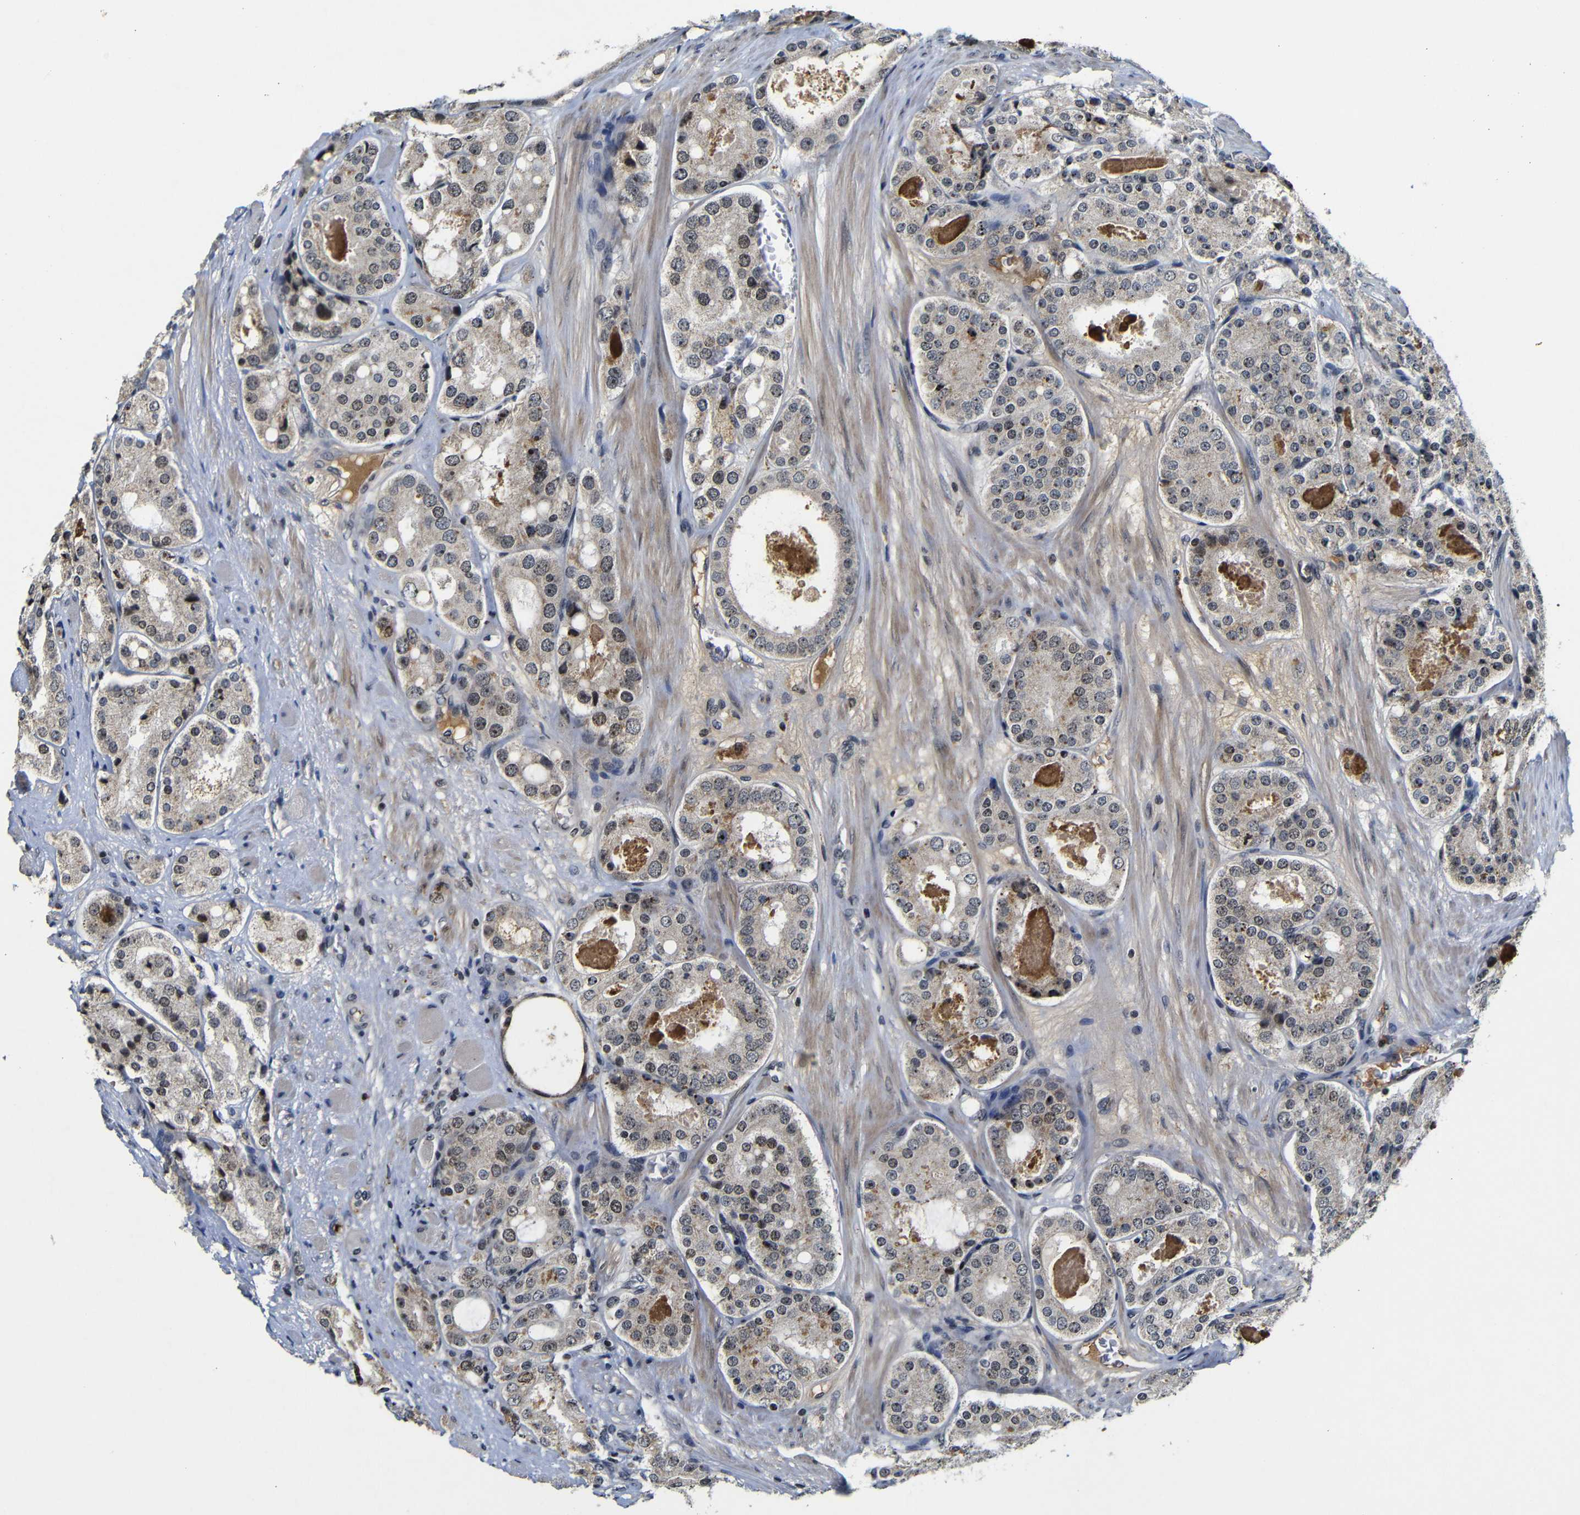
{"staining": {"intensity": "weak", "quantity": ">75%", "location": "cytoplasmic/membranous,nuclear"}, "tissue": "prostate cancer", "cell_type": "Tumor cells", "image_type": "cancer", "snomed": [{"axis": "morphology", "description": "Adenocarcinoma, High grade"}, {"axis": "topography", "description": "Prostate"}], "caption": "Immunohistochemistry (IHC) micrograph of human prostate adenocarcinoma (high-grade) stained for a protein (brown), which displays low levels of weak cytoplasmic/membranous and nuclear positivity in approximately >75% of tumor cells.", "gene": "MYC", "patient": {"sex": "male", "age": 65}}